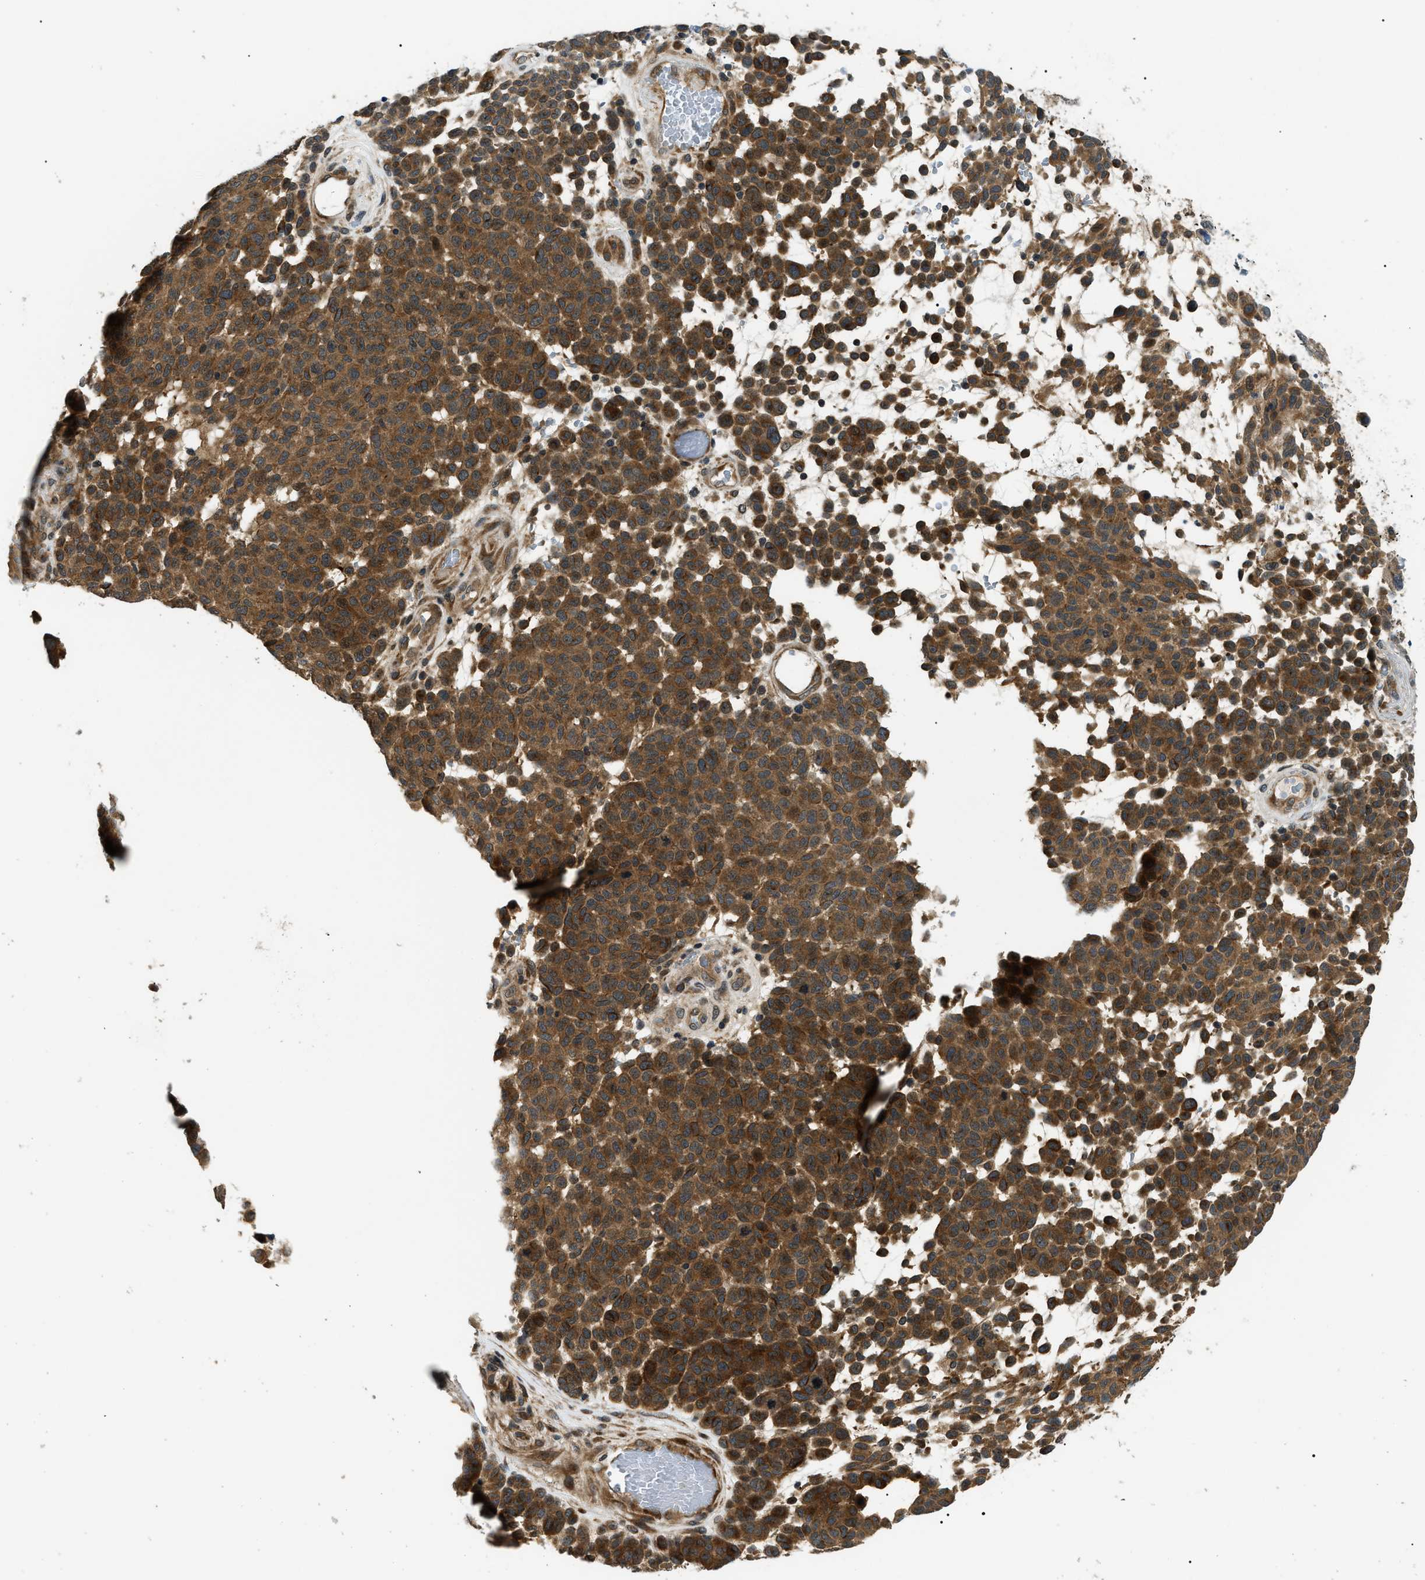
{"staining": {"intensity": "strong", "quantity": ">75%", "location": "cytoplasmic/membranous"}, "tissue": "melanoma", "cell_type": "Tumor cells", "image_type": "cancer", "snomed": [{"axis": "morphology", "description": "Malignant melanoma, NOS"}, {"axis": "topography", "description": "Skin"}], "caption": "A high-resolution histopathology image shows immunohistochemistry staining of malignant melanoma, which demonstrates strong cytoplasmic/membranous expression in about >75% of tumor cells. (DAB (3,3'-diaminobenzidine) IHC with brightfield microscopy, high magnification).", "gene": "ATP6AP1", "patient": {"sex": "male", "age": 59}}